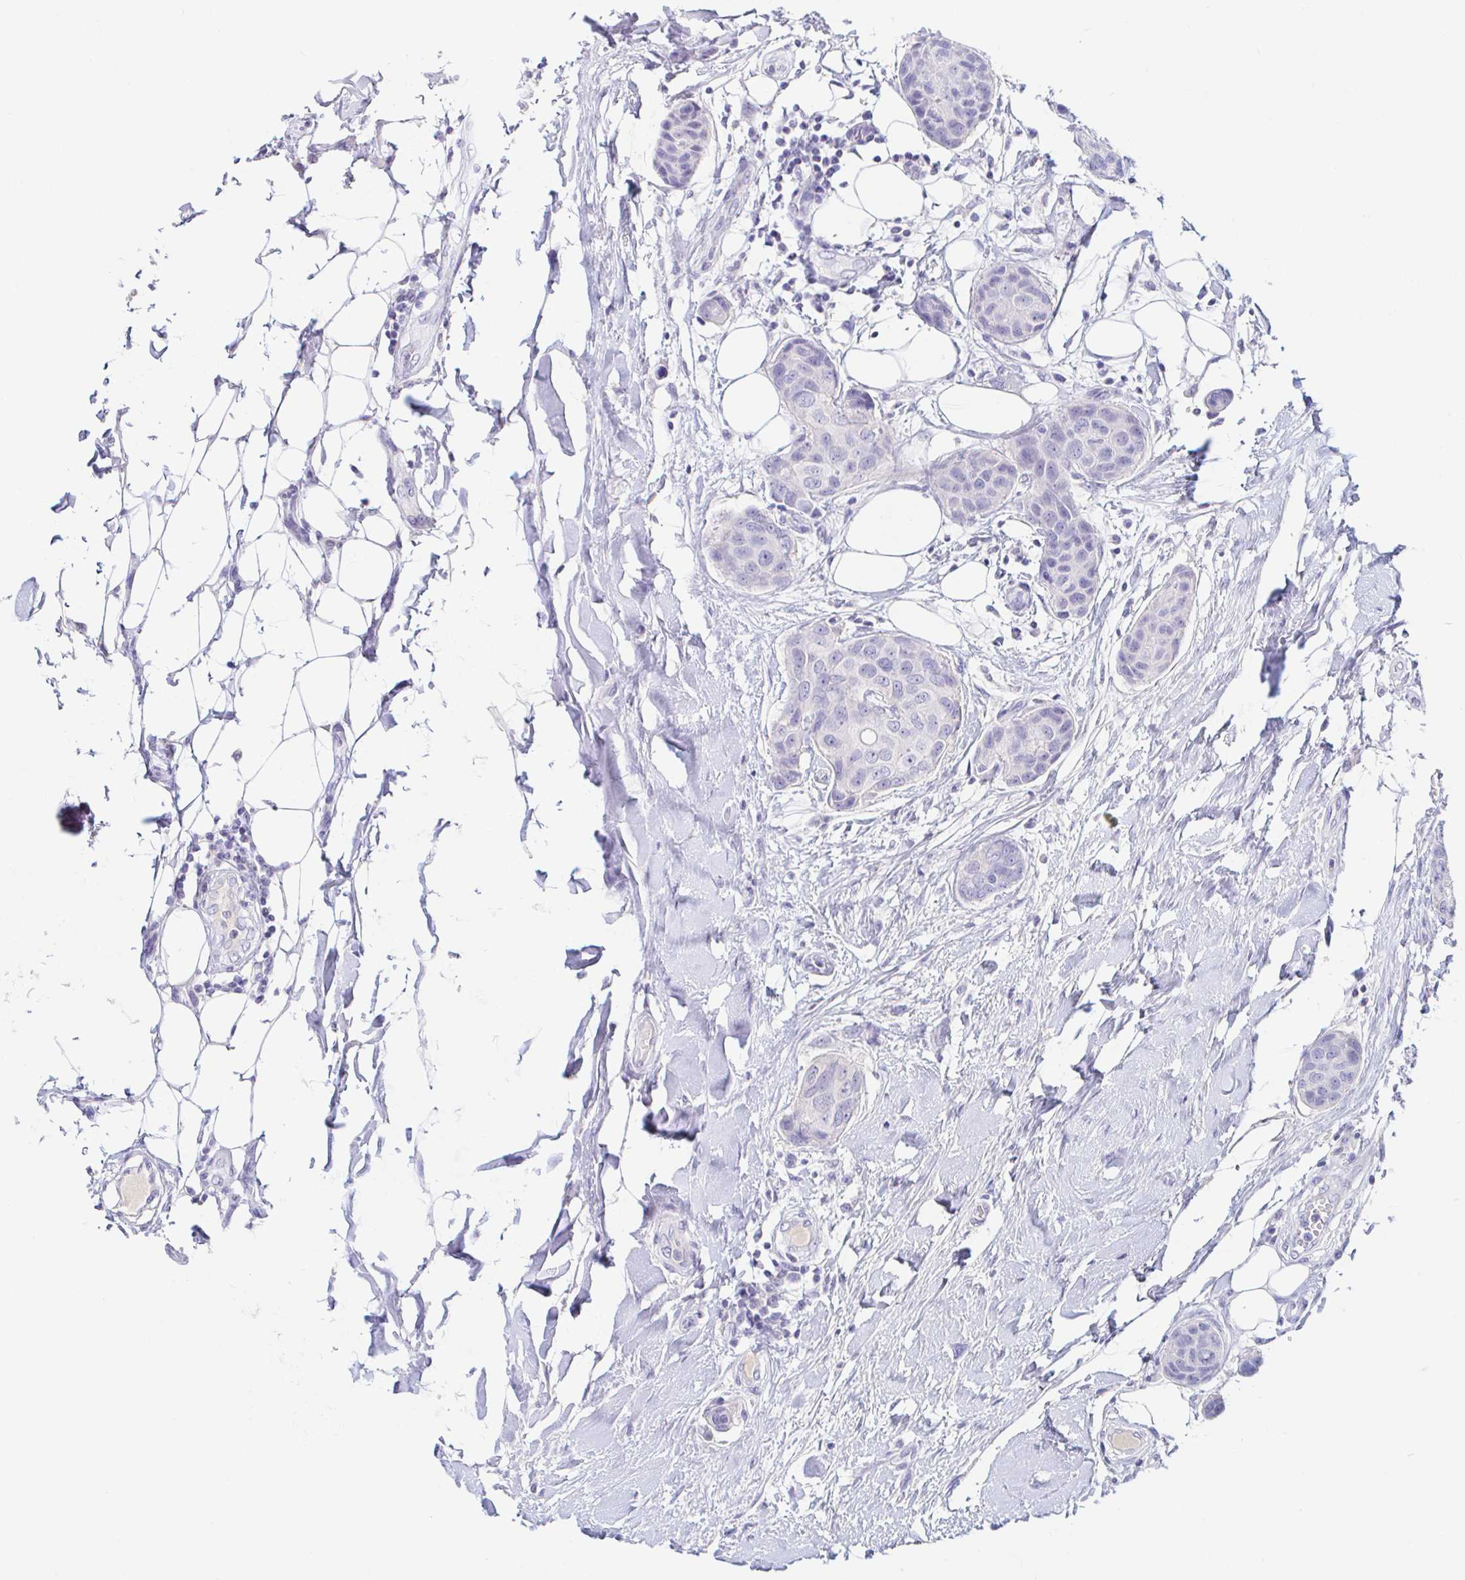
{"staining": {"intensity": "negative", "quantity": "none", "location": "none"}, "tissue": "breast cancer", "cell_type": "Tumor cells", "image_type": "cancer", "snomed": [{"axis": "morphology", "description": "Duct carcinoma"}, {"axis": "topography", "description": "Breast"}, {"axis": "topography", "description": "Lymph node"}], "caption": "IHC of breast cancer displays no staining in tumor cells.", "gene": "TEX44", "patient": {"sex": "female", "age": 80}}